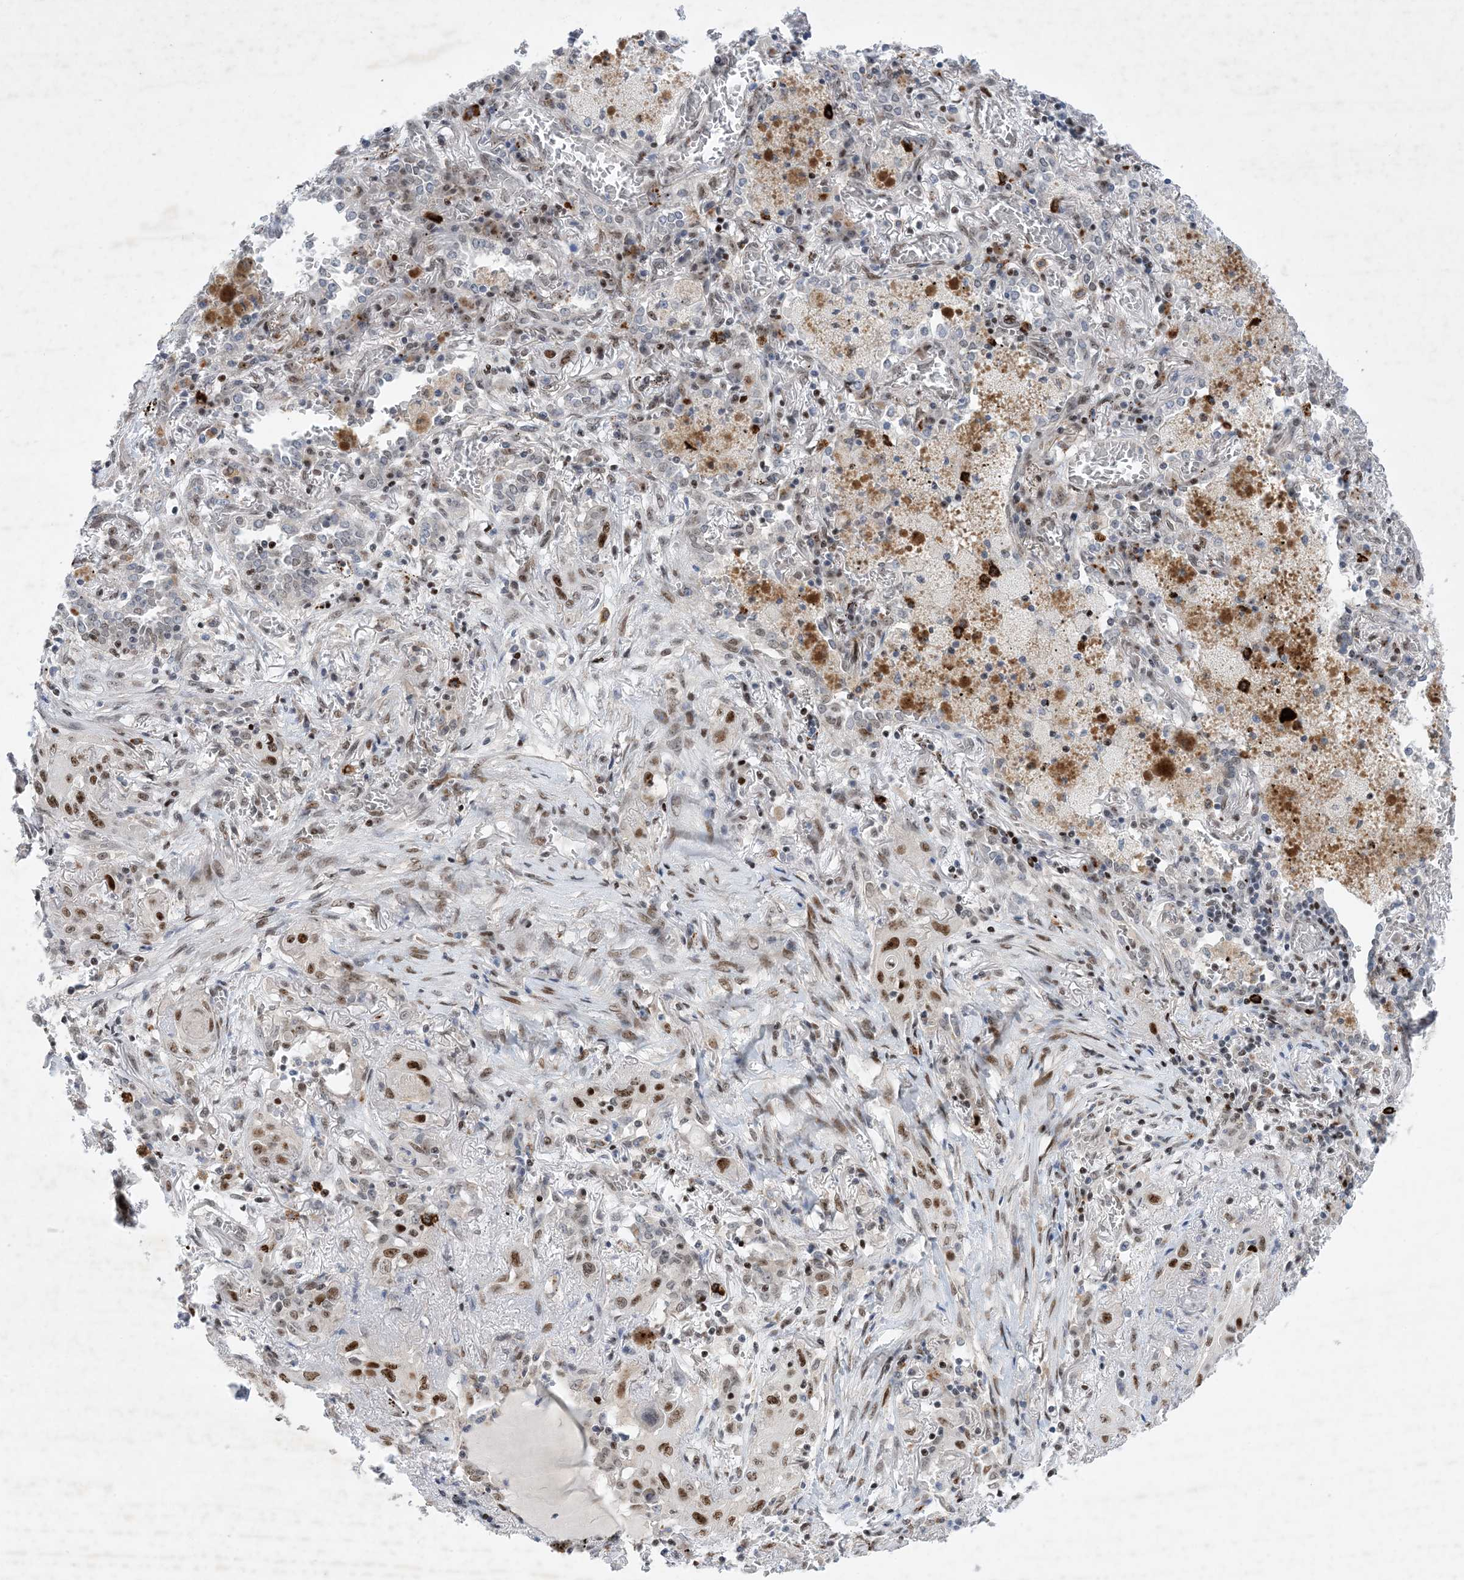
{"staining": {"intensity": "moderate", "quantity": "<25%", "location": "nuclear"}, "tissue": "lung cancer", "cell_type": "Tumor cells", "image_type": "cancer", "snomed": [{"axis": "morphology", "description": "Squamous cell carcinoma, NOS"}, {"axis": "topography", "description": "Lung"}], "caption": "Immunohistochemistry of human lung cancer exhibits low levels of moderate nuclear positivity in about <25% of tumor cells.", "gene": "TSPYL1", "patient": {"sex": "female", "age": 47}}